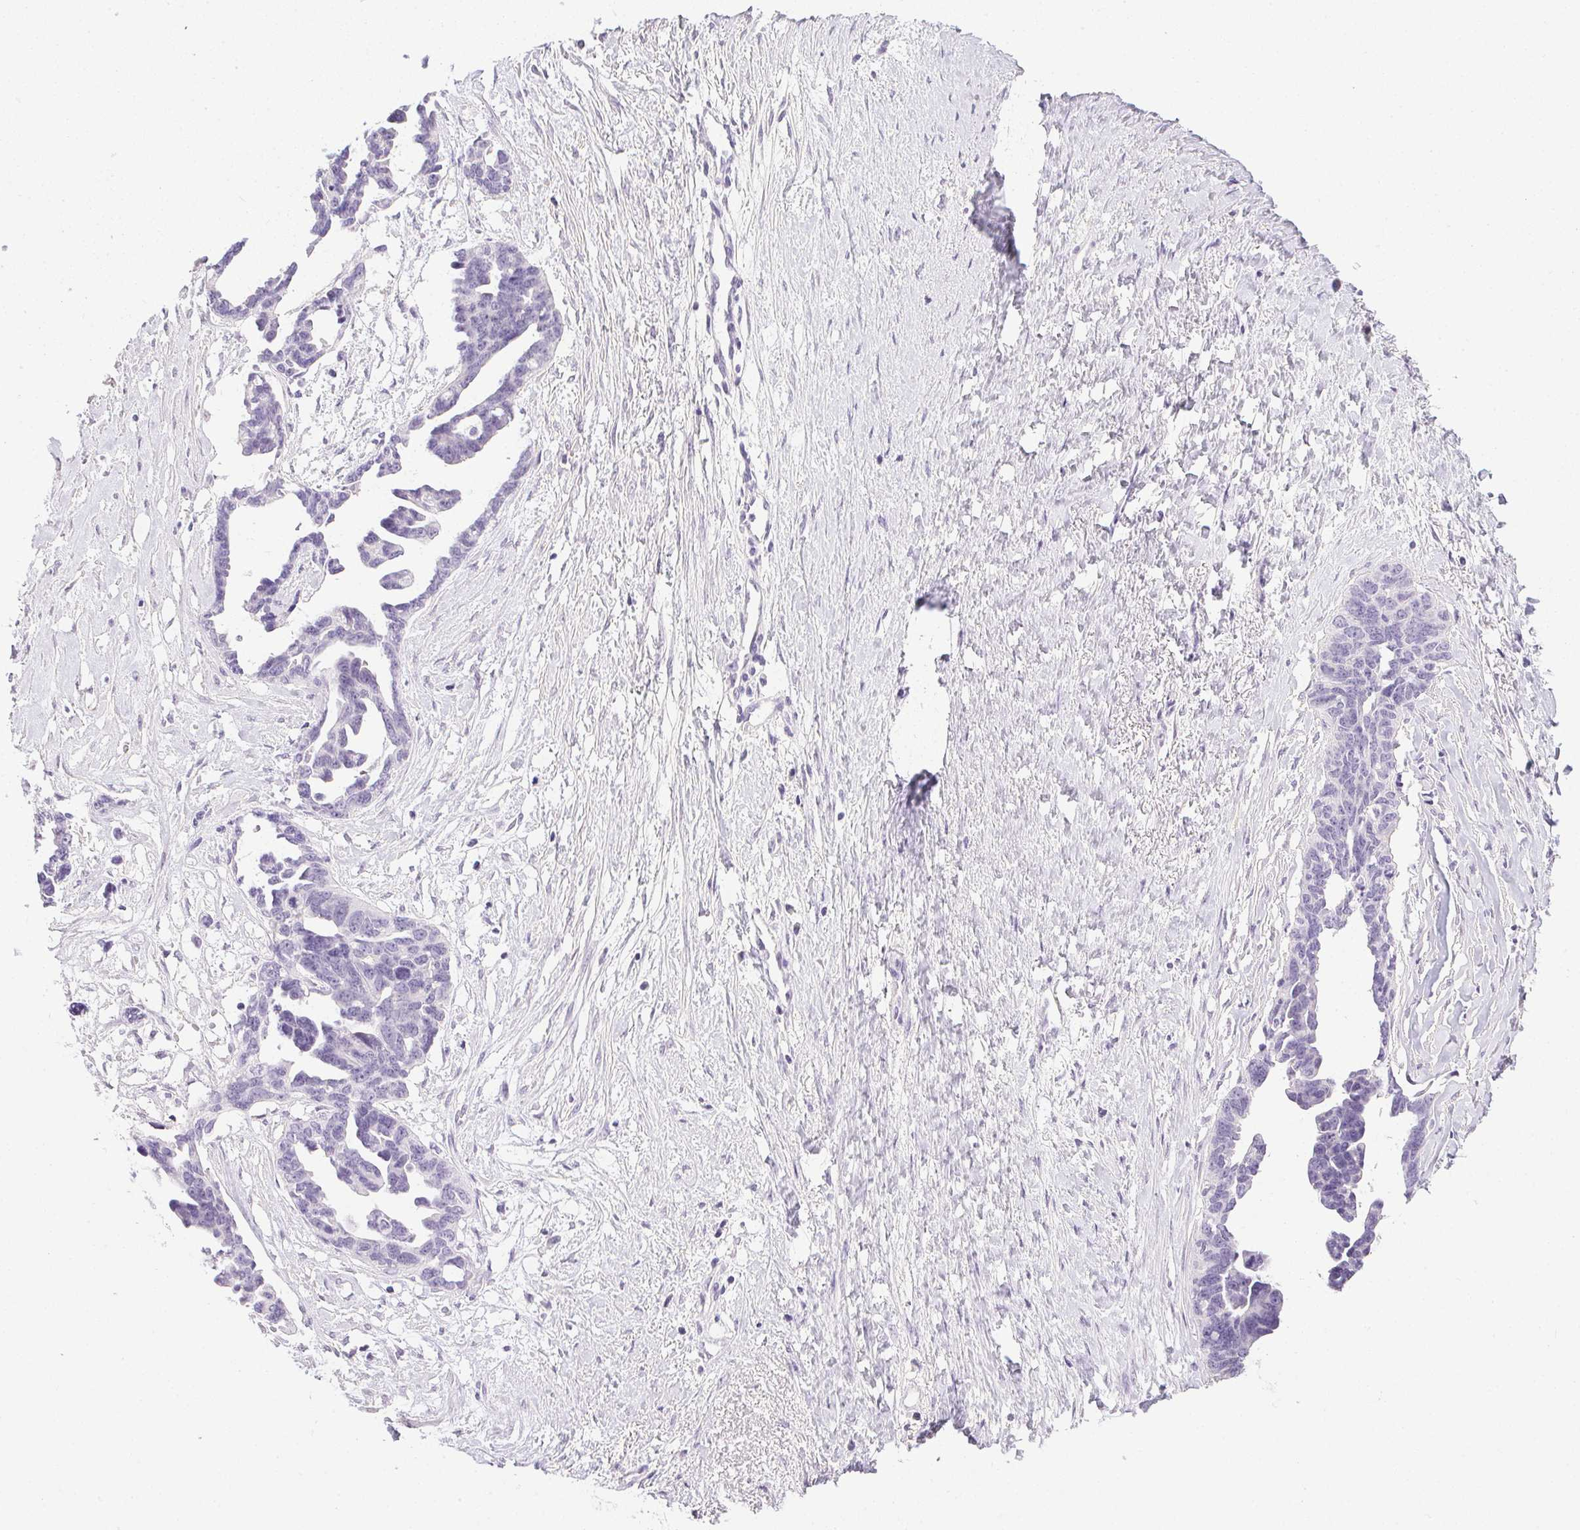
{"staining": {"intensity": "negative", "quantity": "none", "location": "none"}, "tissue": "ovarian cancer", "cell_type": "Tumor cells", "image_type": "cancer", "snomed": [{"axis": "morphology", "description": "Cystadenocarcinoma, serous, NOS"}, {"axis": "topography", "description": "Ovary"}], "caption": "The image reveals no significant expression in tumor cells of ovarian cancer (serous cystadenocarcinoma).", "gene": "PRL", "patient": {"sex": "female", "age": 69}}